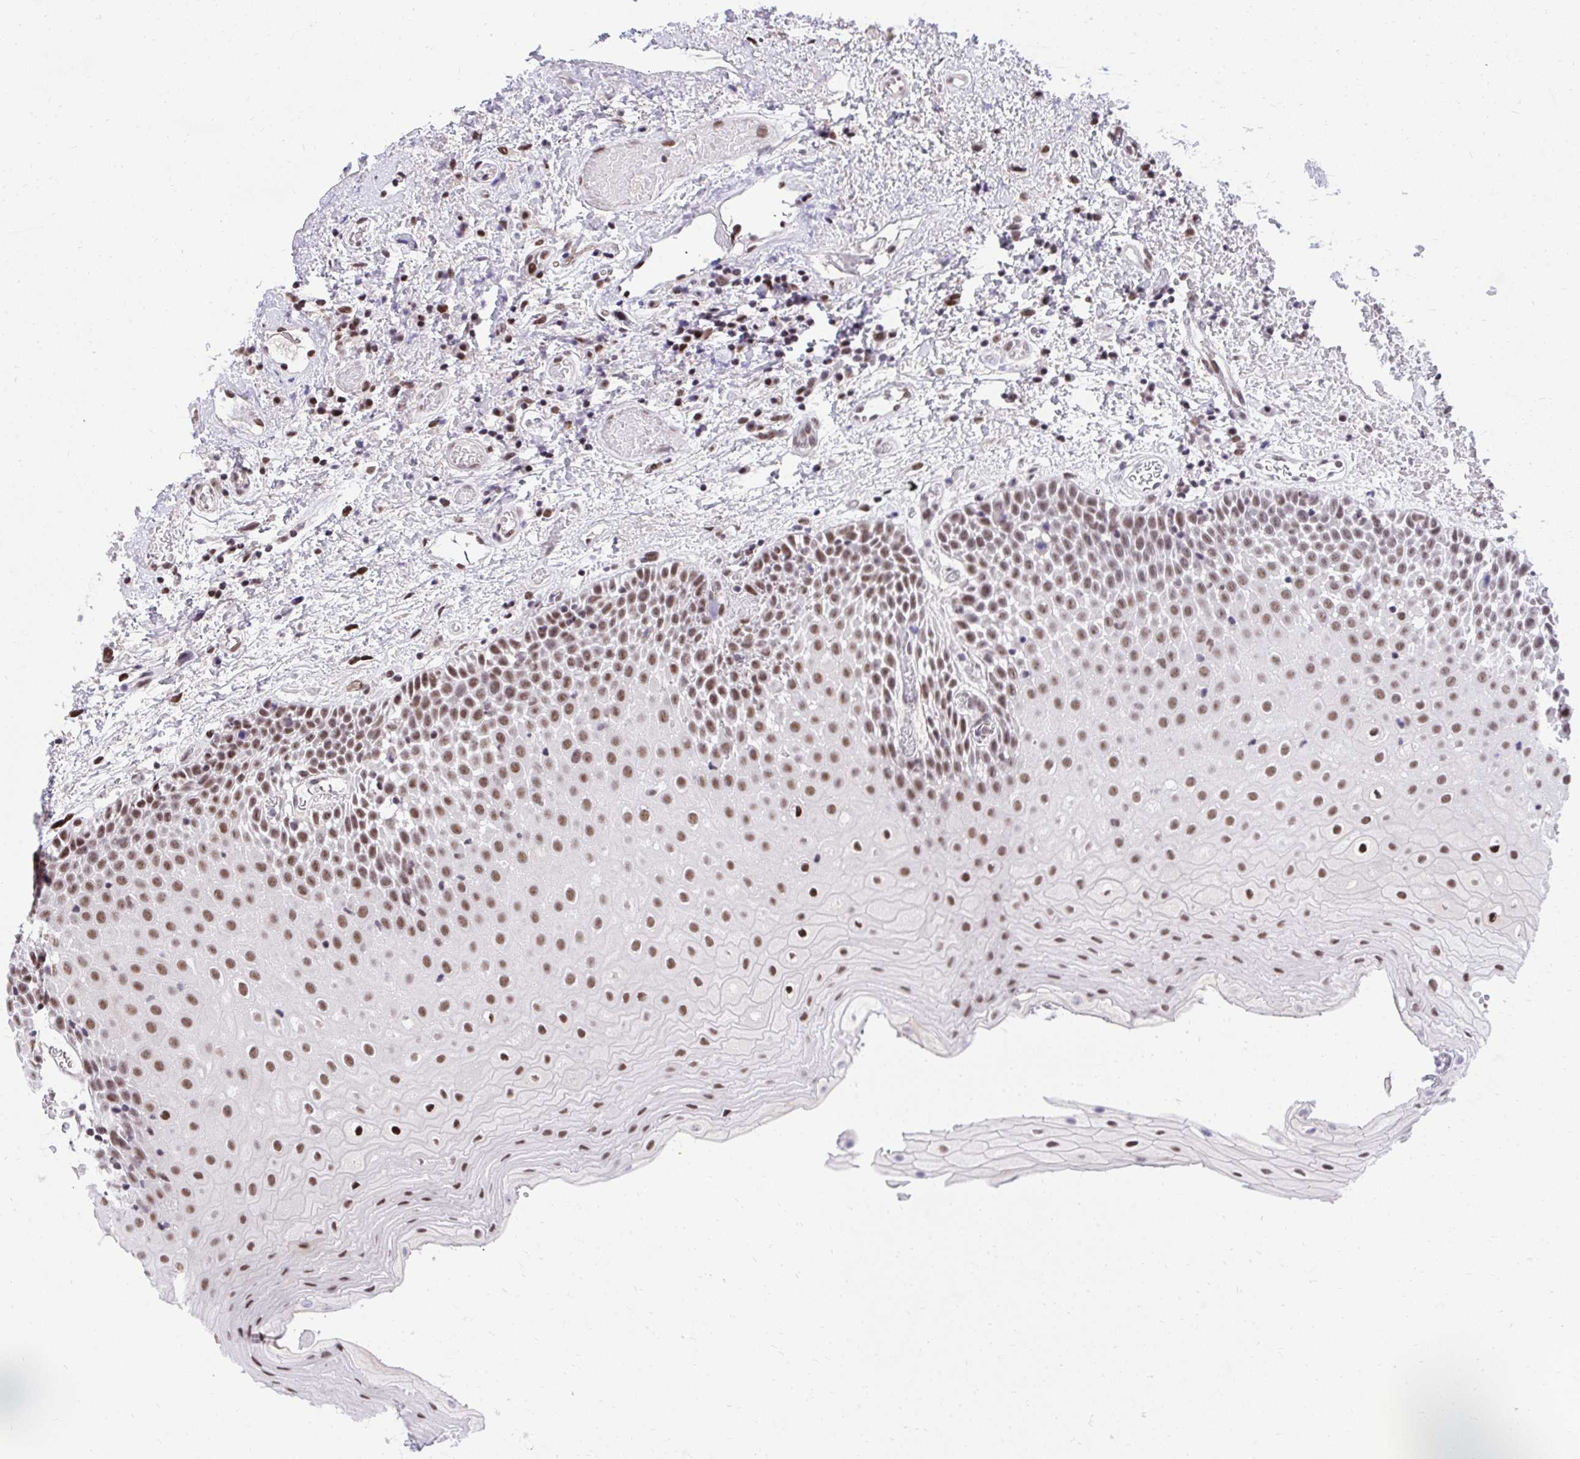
{"staining": {"intensity": "moderate", "quantity": ">75%", "location": "nuclear"}, "tissue": "oral mucosa", "cell_type": "Squamous epithelial cells", "image_type": "normal", "snomed": [{"axis": "morphology", "description": "Normal tissue, NOS"}, {"axis": "topography", "description": "Oral tissue"}], "caption": "Protein staining by immunohistochemistry (IHC) demonstrates moderate nuclear expression in about >75% of squamous epithelial cells in normal oral mucosa.", "gene": "SYNE4", "patient": {"sex": "female", "age": 82}}